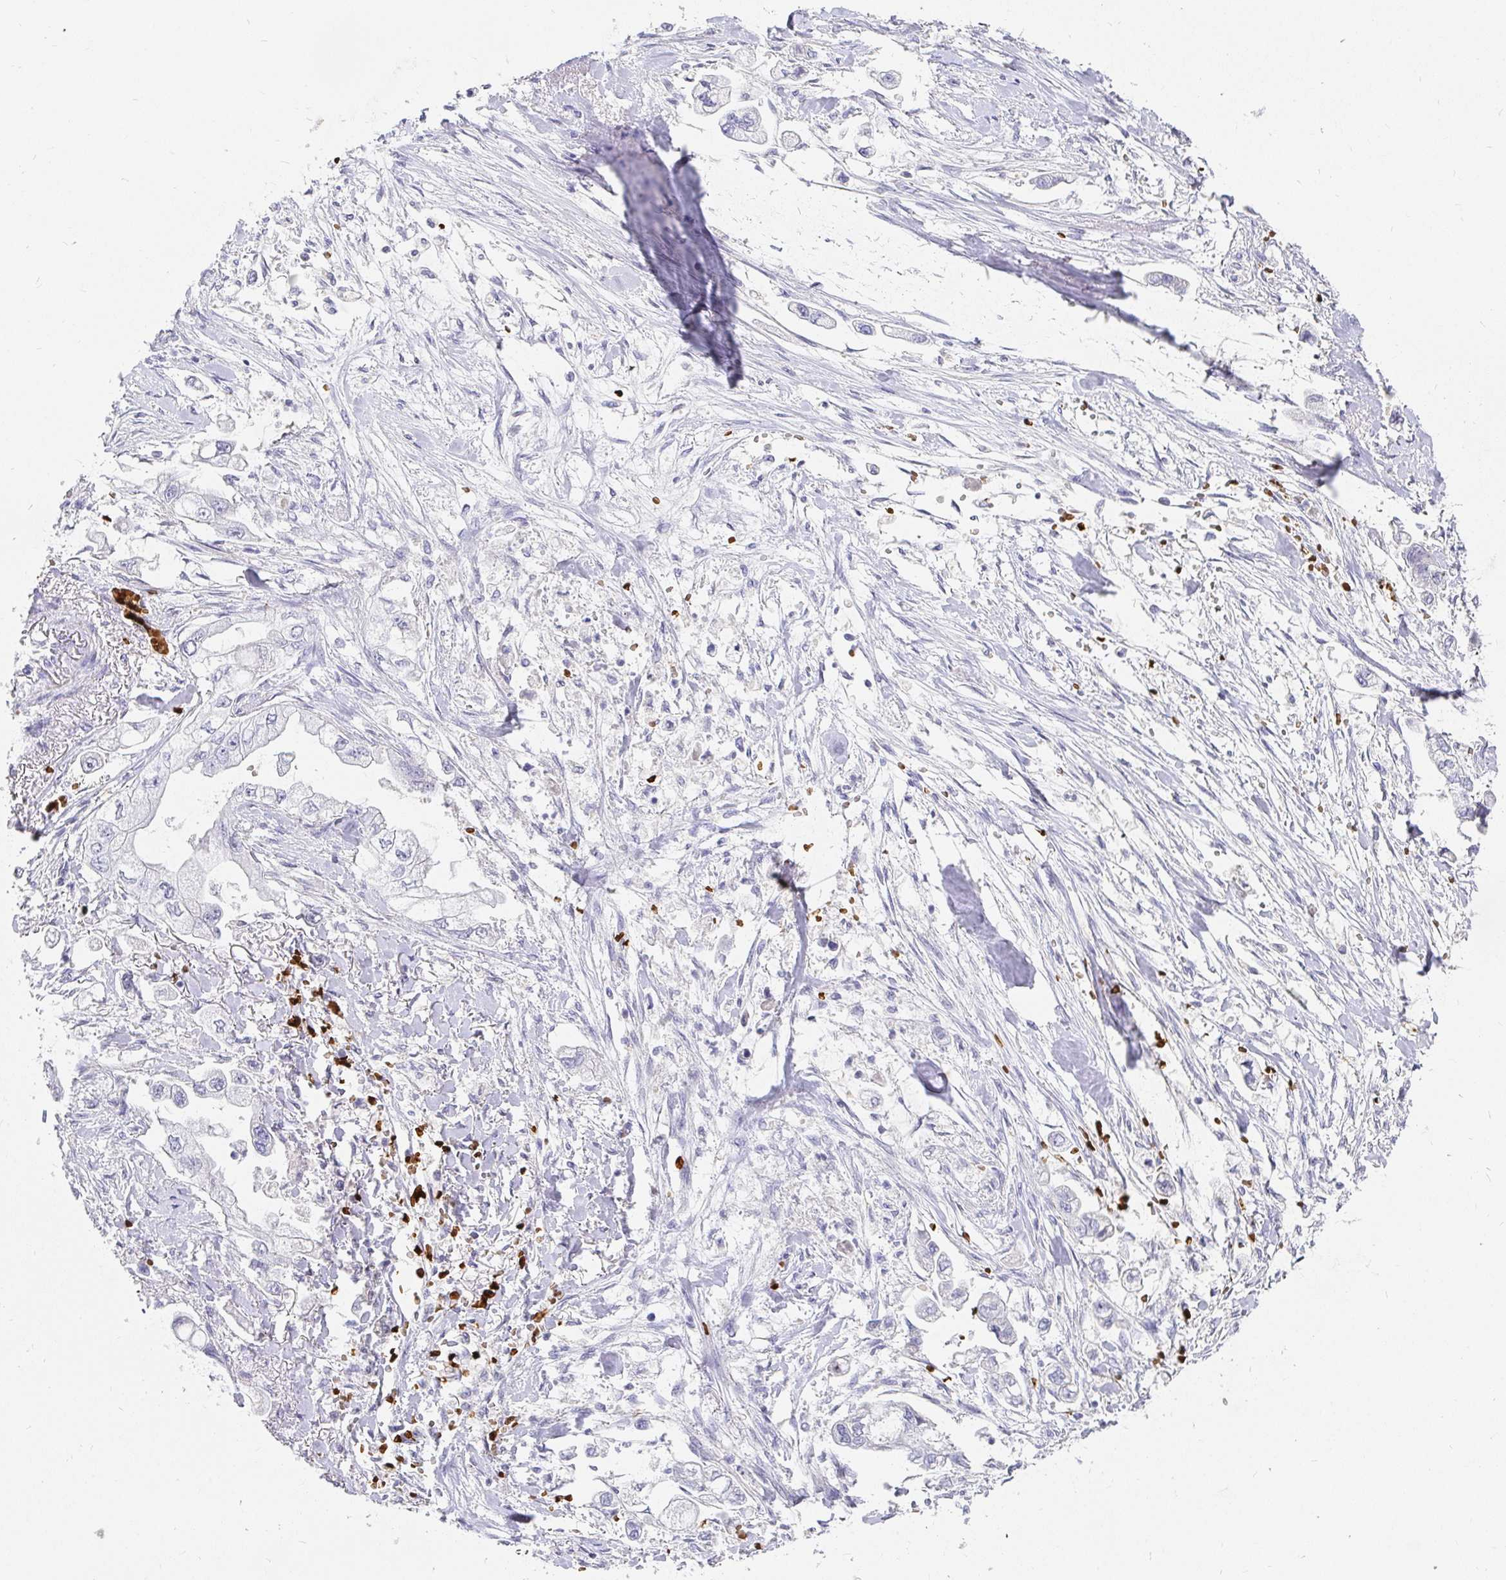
{"staining": {"intensity": "negative", "quantity": "none", "location": "none"}, "tissue": "stomach cancer", "cell_type": "Tumor cells", "image_type": "cancer", "snomed": [{"axis": "morphology", "description": "Adenocarcinoma, NOS"}, {"axis": "topography", "description": "Stomach"}], "caption": "This histopathology image is of stomach cancer stained with immunohistochemistry (IHC) to label a protein in brown with the nuclei are counter-stained blue. There is no staining in tumor cells.", "gene": "FGF21", "patient": {"sex": "male", "age": 62}}